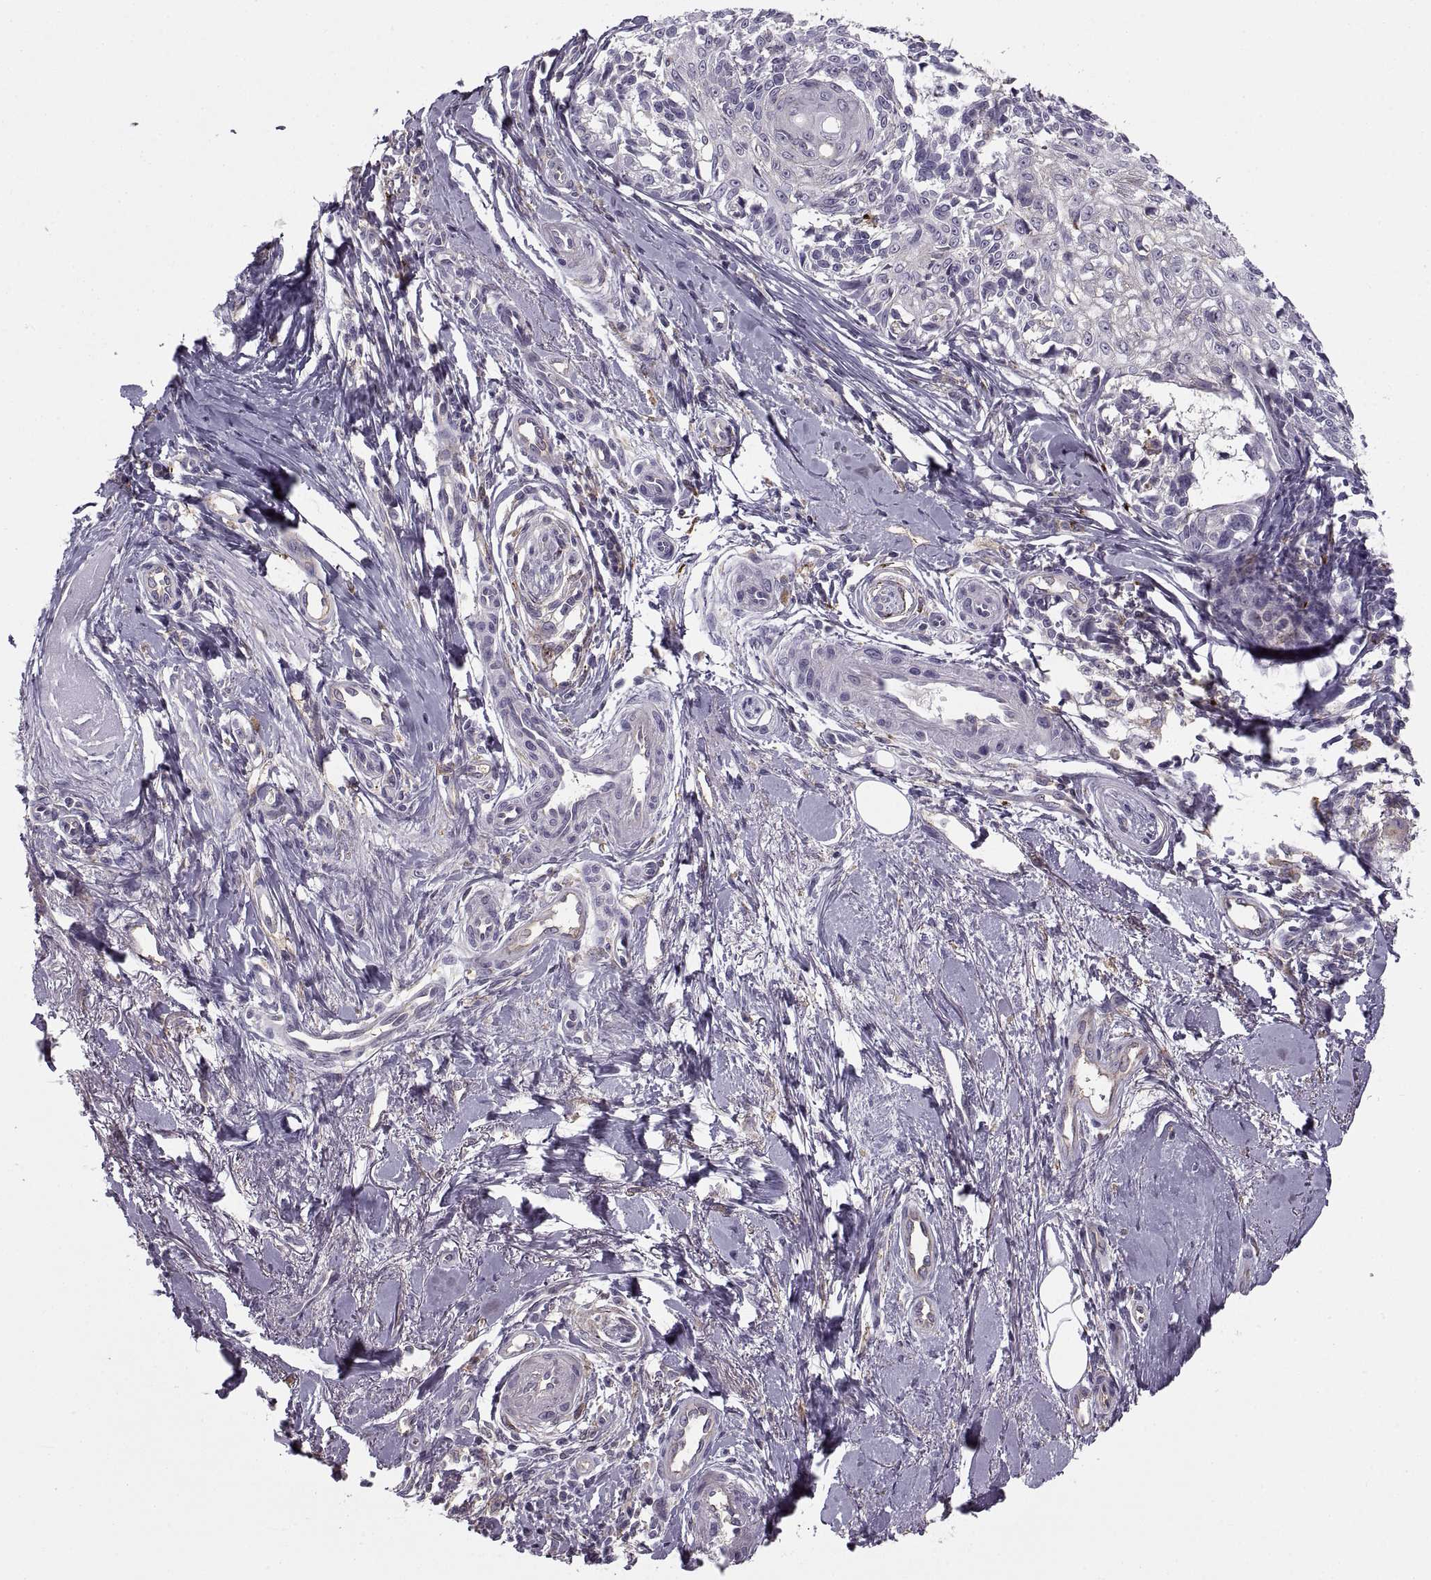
{"staining": {"intensity": "negative", "quantity": "none", "location": "none"}, "tissue": "melanoma", "cell_type": "Tumor cells", "image_type": "cancer", "snomed": [{"axis": "morphology", "description": "Malignant melanoma, NOS"}, {"axis": "topography", "description": "Skin"}], "caption": "High power microscopy image of an IHC photomicrograph of malignant melanoma, revealing no significant staining in tumor cells. (Brightfield microscopy of DAB (3,3'-diaminobenzidine) immunohistochemistry (IHC) at high magnification).", "gene": "RALB", "patient": {"sex": "female", "age": 86}}